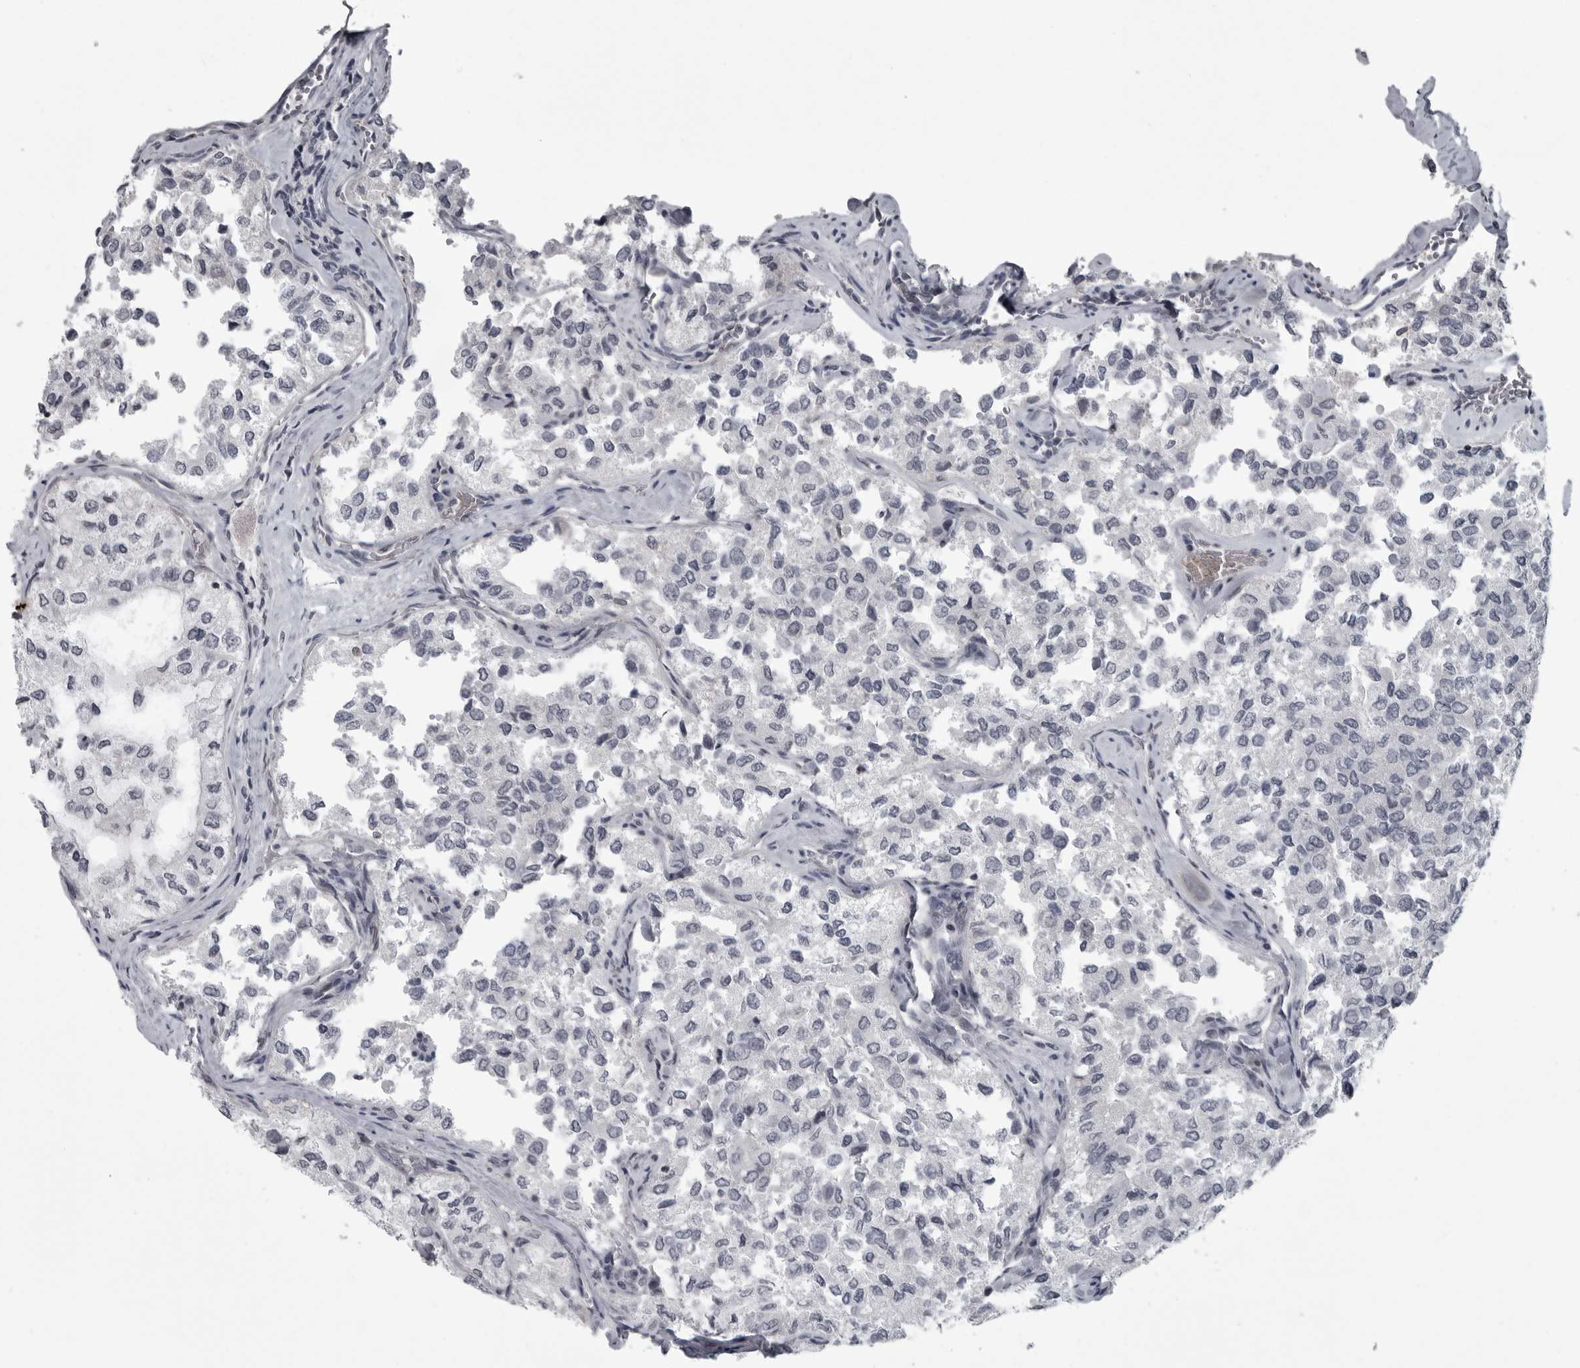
{"staining": {"intensity": "negative", "quantity": "none", "location": "none"}, "tissue": "thyroid cancer", "cell_type": "Tumor cells", "image_type": "cancer", "snomed": [{"axis": "morphology", "description": "Follicular adenoma carcinoma, NOS"}, {"axis": "topography", "description": "Thyroid gland"}], "caption": "A high-resolution histopathology image shows immunohistochemistry (IHC) staining of thyroid cancer, which exhibits no significant positivity in tumor cells. Nuclei are stained in blue.", "gene": "LYSMD1", "patient": {"sex": "male", "age": 75}}